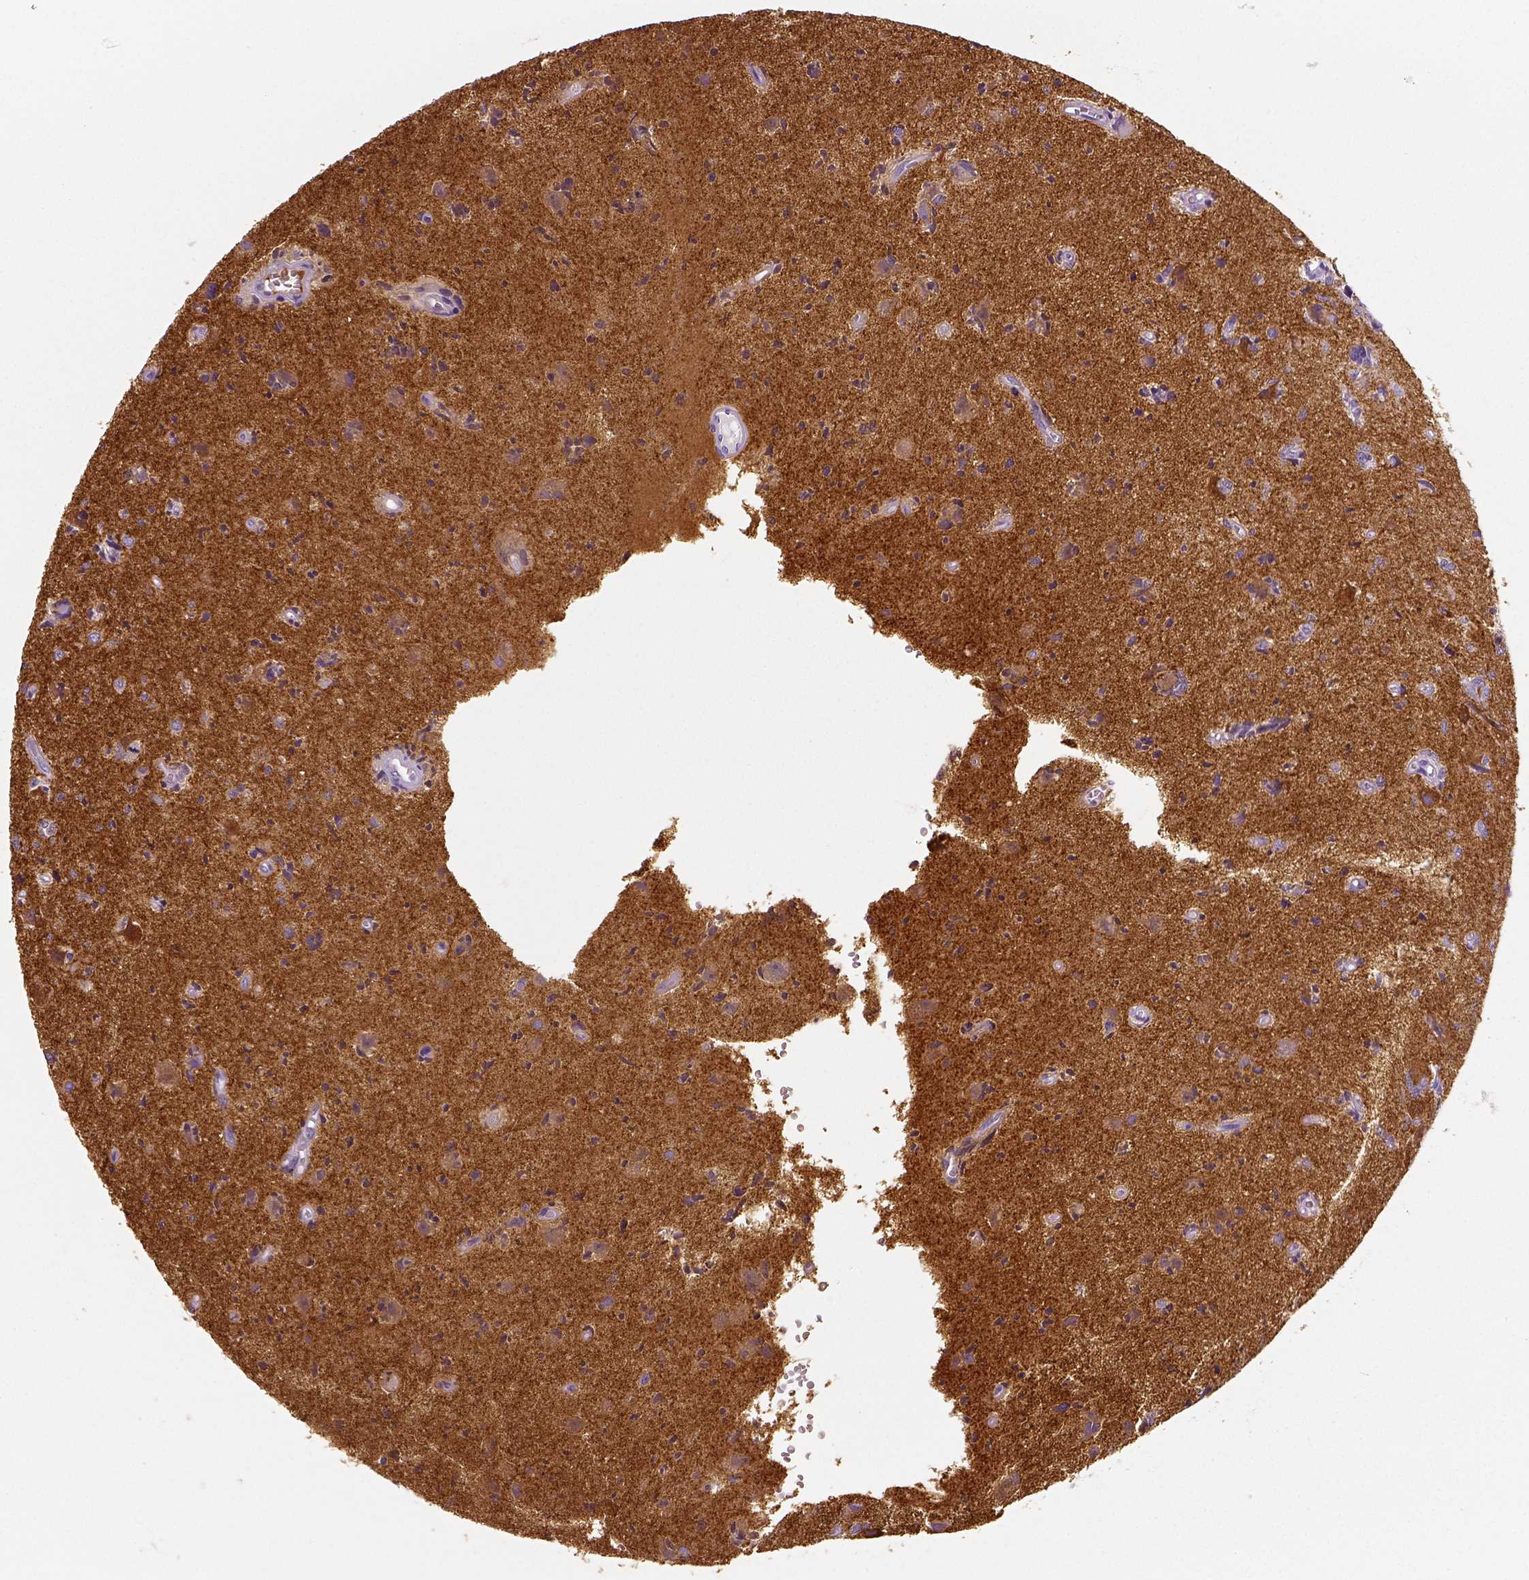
{"staining": {"intensity": "negative", "quantity": "none", "location": "none"}, "tissue": "glioma", "cell_type": "Tumor cells", "image_type": "cancer", "snomed": [{"axis": "morphology", "description": "Glioma, malignant, High grade"}, {"axis": "topography", "description": "Brain"}], "caption": "Immunohistochemistry image of human glioma stained for a protein (brown), which exhibits no positivity in tumor cells.", "gene": "NECAB2", "patient": {"sex": "male", "age": 67}}